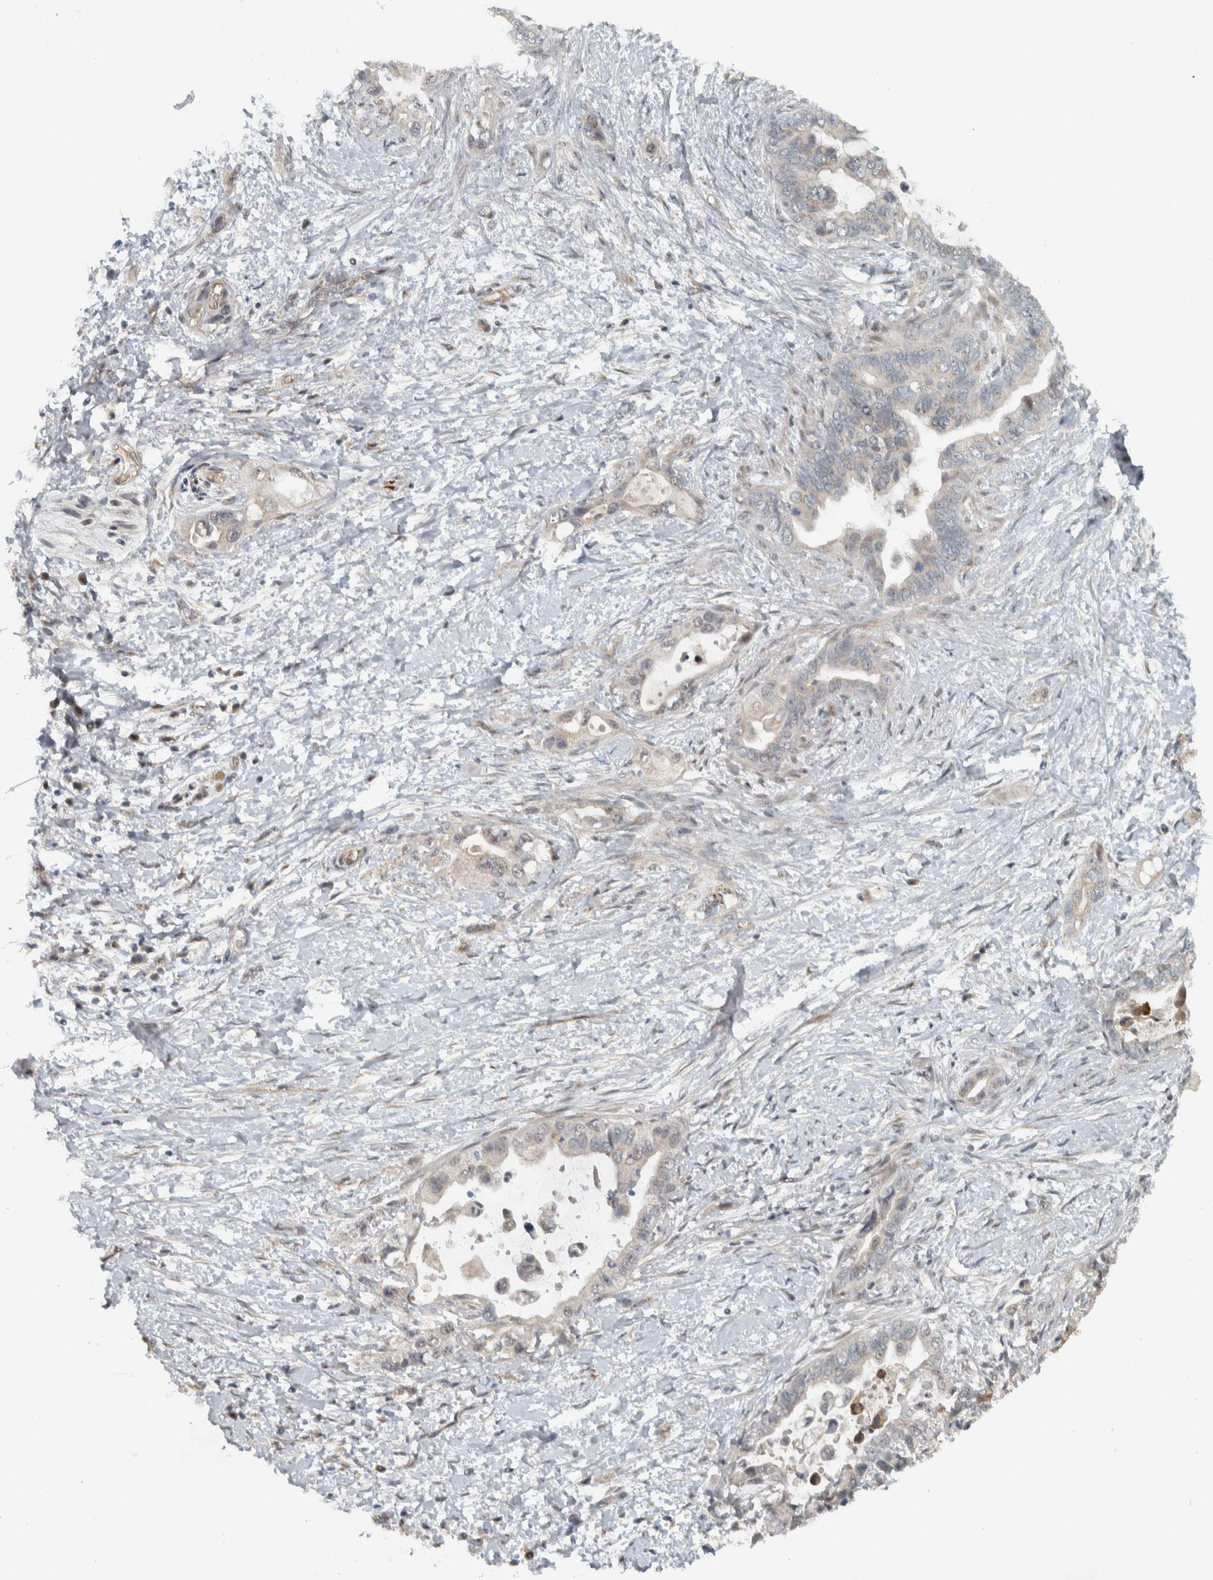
{"staining": {"intensity": "negative", "quantity": "none", "location": "none"}, "tissue": "pancreatic cancer", "cell_type": "Tumor cells", "image_type": "cancer", "snomed": [{"axis": "morphology", "description": "Adenocarcinoma, NOS"}, {"axis": "topography", "description": "Pancreas"}], "caption": "Human adenocarcinoma (pancreatic) stained for a protein using IHC displays no positivity in tumor cells.", "gene": "NAPG", "patient": {"sex": "female", "age": 56}}